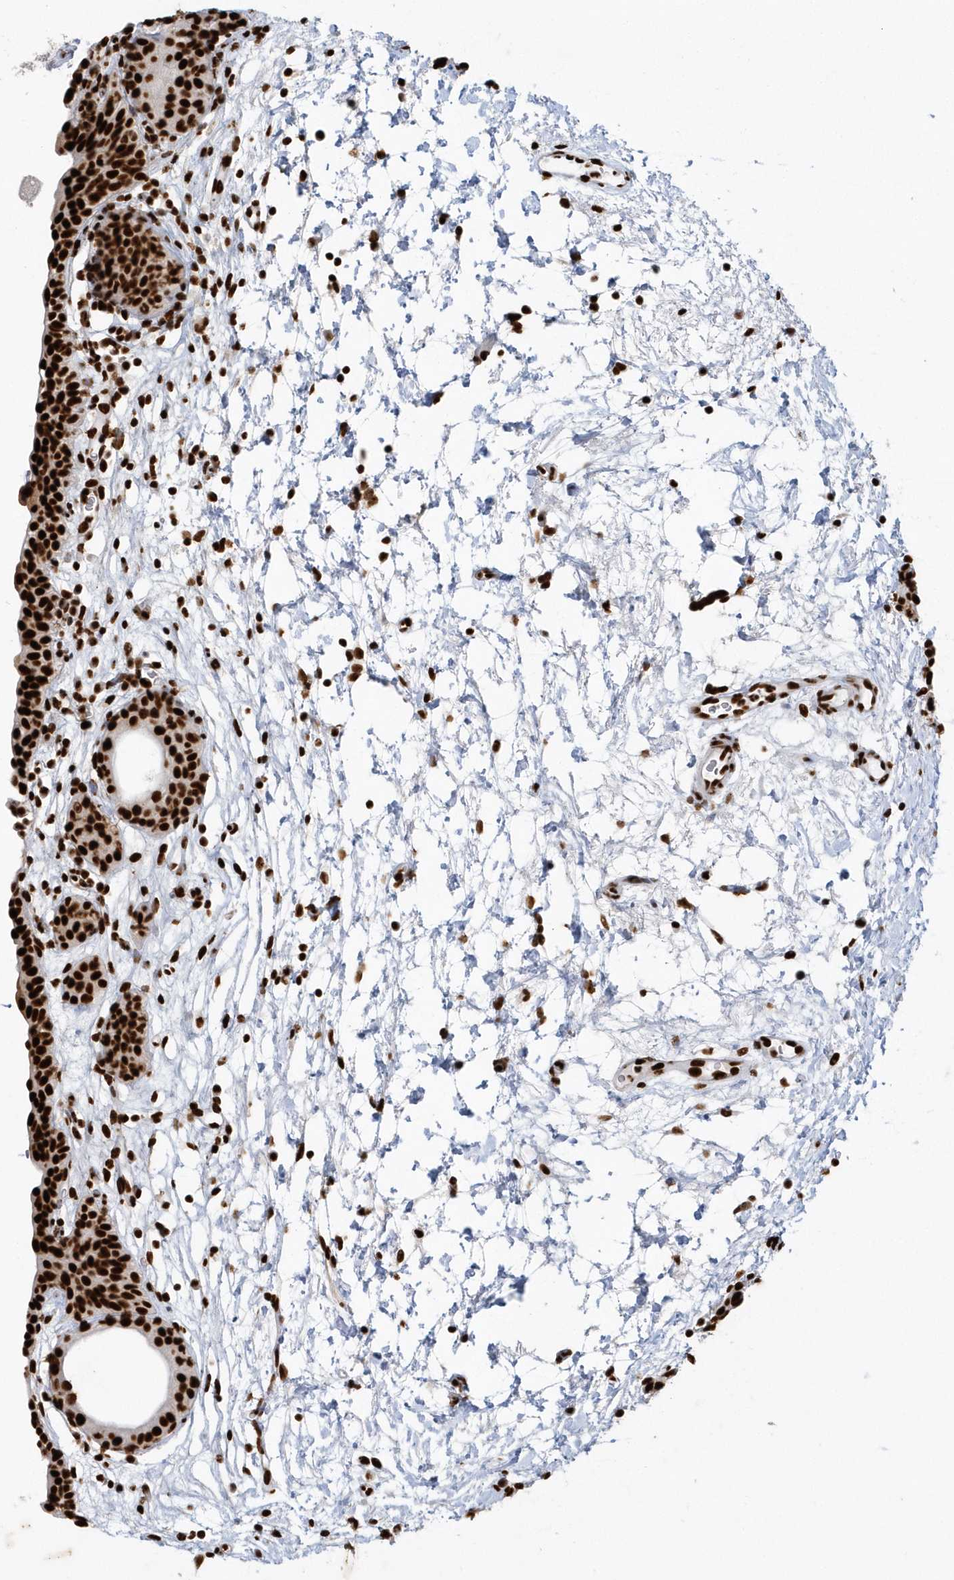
{"staining": {"intensity": "strong", "quantity": ">75%", "location": "nuclear"}, "tissue": "urinary bladder", "cell_type": "Urothelial cells", "image_type": "normal", "snomed": [{"axis": "morphology", "description": "Normal tissue, NOS"}, {"axis": "topography", "description": "Urinary bladder"}], "caption": "There is high levels of strong nuclear expression in urothelial cells of benign urinary bladder, as demonstrated by immunohistochemical staining (brown color).", "gene": "SUMO2", "patient": {"sex": "male", "age": 83}}